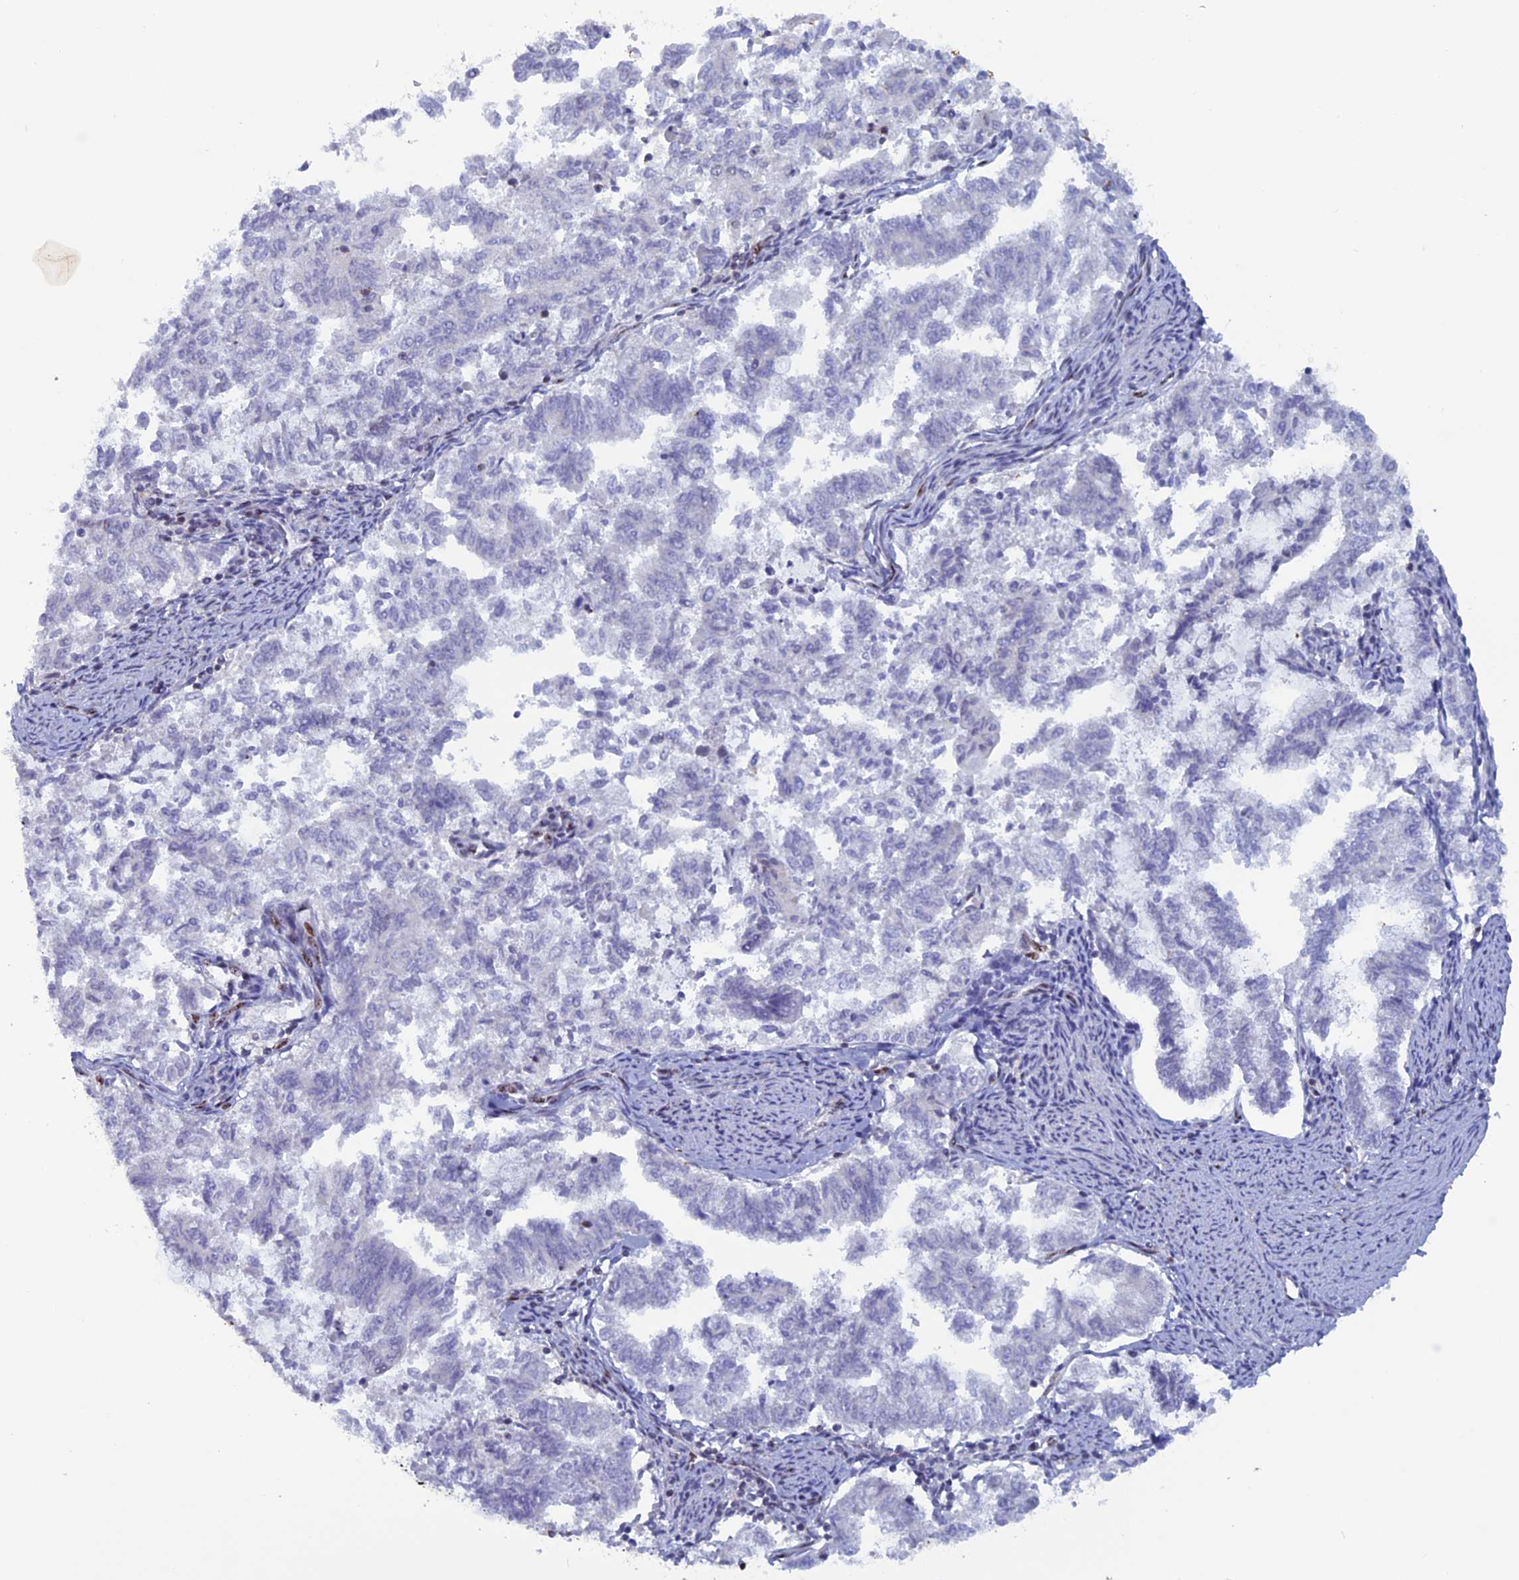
{"staining": {"intensity": "negative", "quantity": "none", "location": "none"}, "tissue": "endometrial cancer", "cell_type": "Tumor cells", "image_type": "cancer", "snomed": [{"axis": "morphology", "description": "Adenocarcinoma, NOS"}, {"axis": "topography", "description": "Endometrium"}], "caption": "Human adenocarcinoma (endometrial) stained for a protein using immunohistochemistry (IHC) demonstrates no expression in tumor cells.", "gene": "NOL4L", "patient": {"sex": "female", "age": 79}}